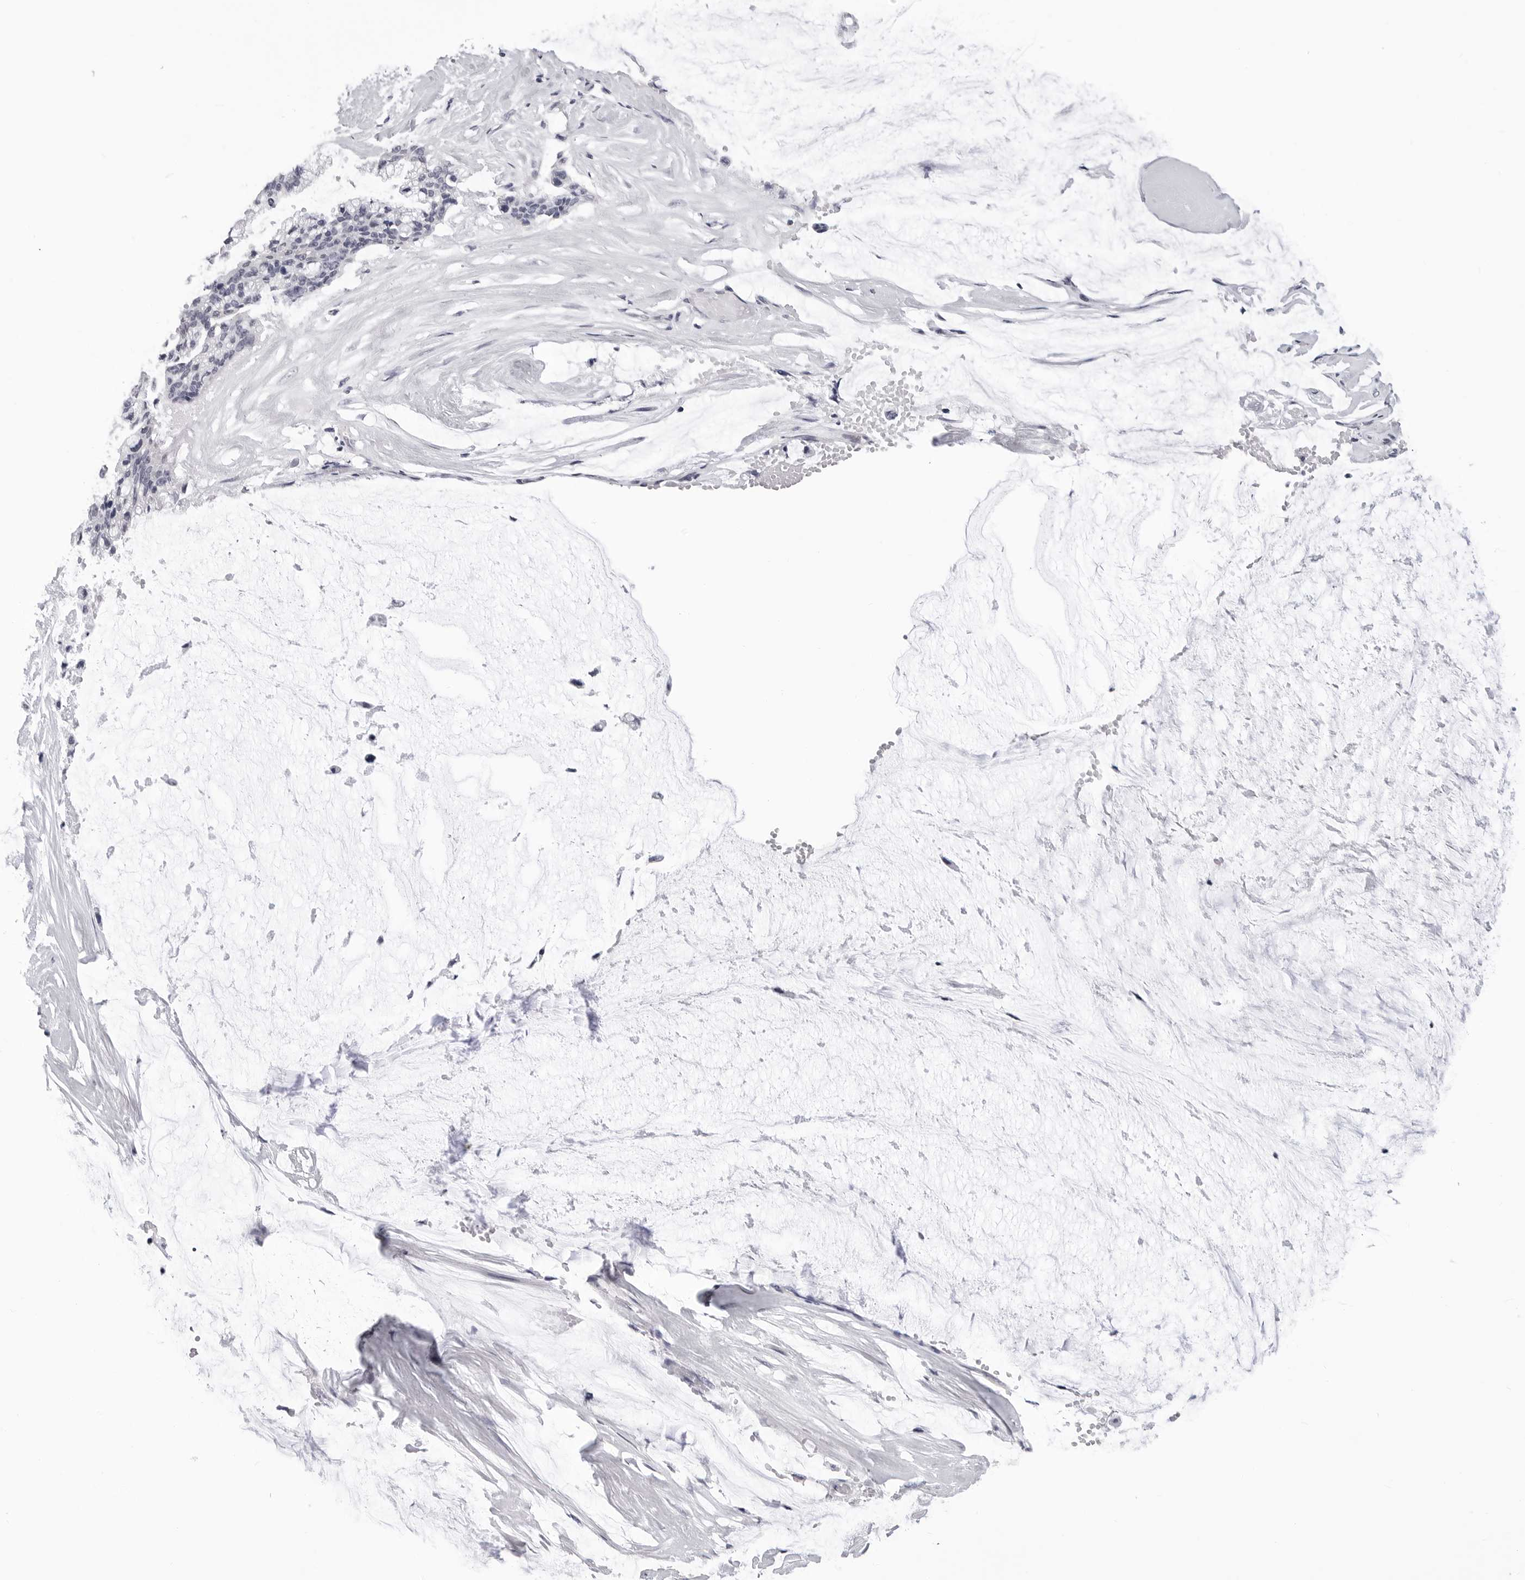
{"staining": {"intensity": "negative", "quantity": "none", "location": "none"}, "tissue": "ovarian cancer", "cell_type": "Tumor cells", "image_type": "cancer", "snomed": [{"axis": "morphology", "description": "Cystadenocarcinoma, mucinous, NOS"}, {"axis": "topography", "description": "Ovary"}], "caption": "IHC micrograph of neoplastic tissue: human ovarian cancer (mucinous cystadenocarcinoma) stained with DAB (3,3'-diaminobenzidine) exhibits no significant protein positivity in tumor cells.", "gene": "TRMT13", "patient": {"sex": "female", "age": 39}}